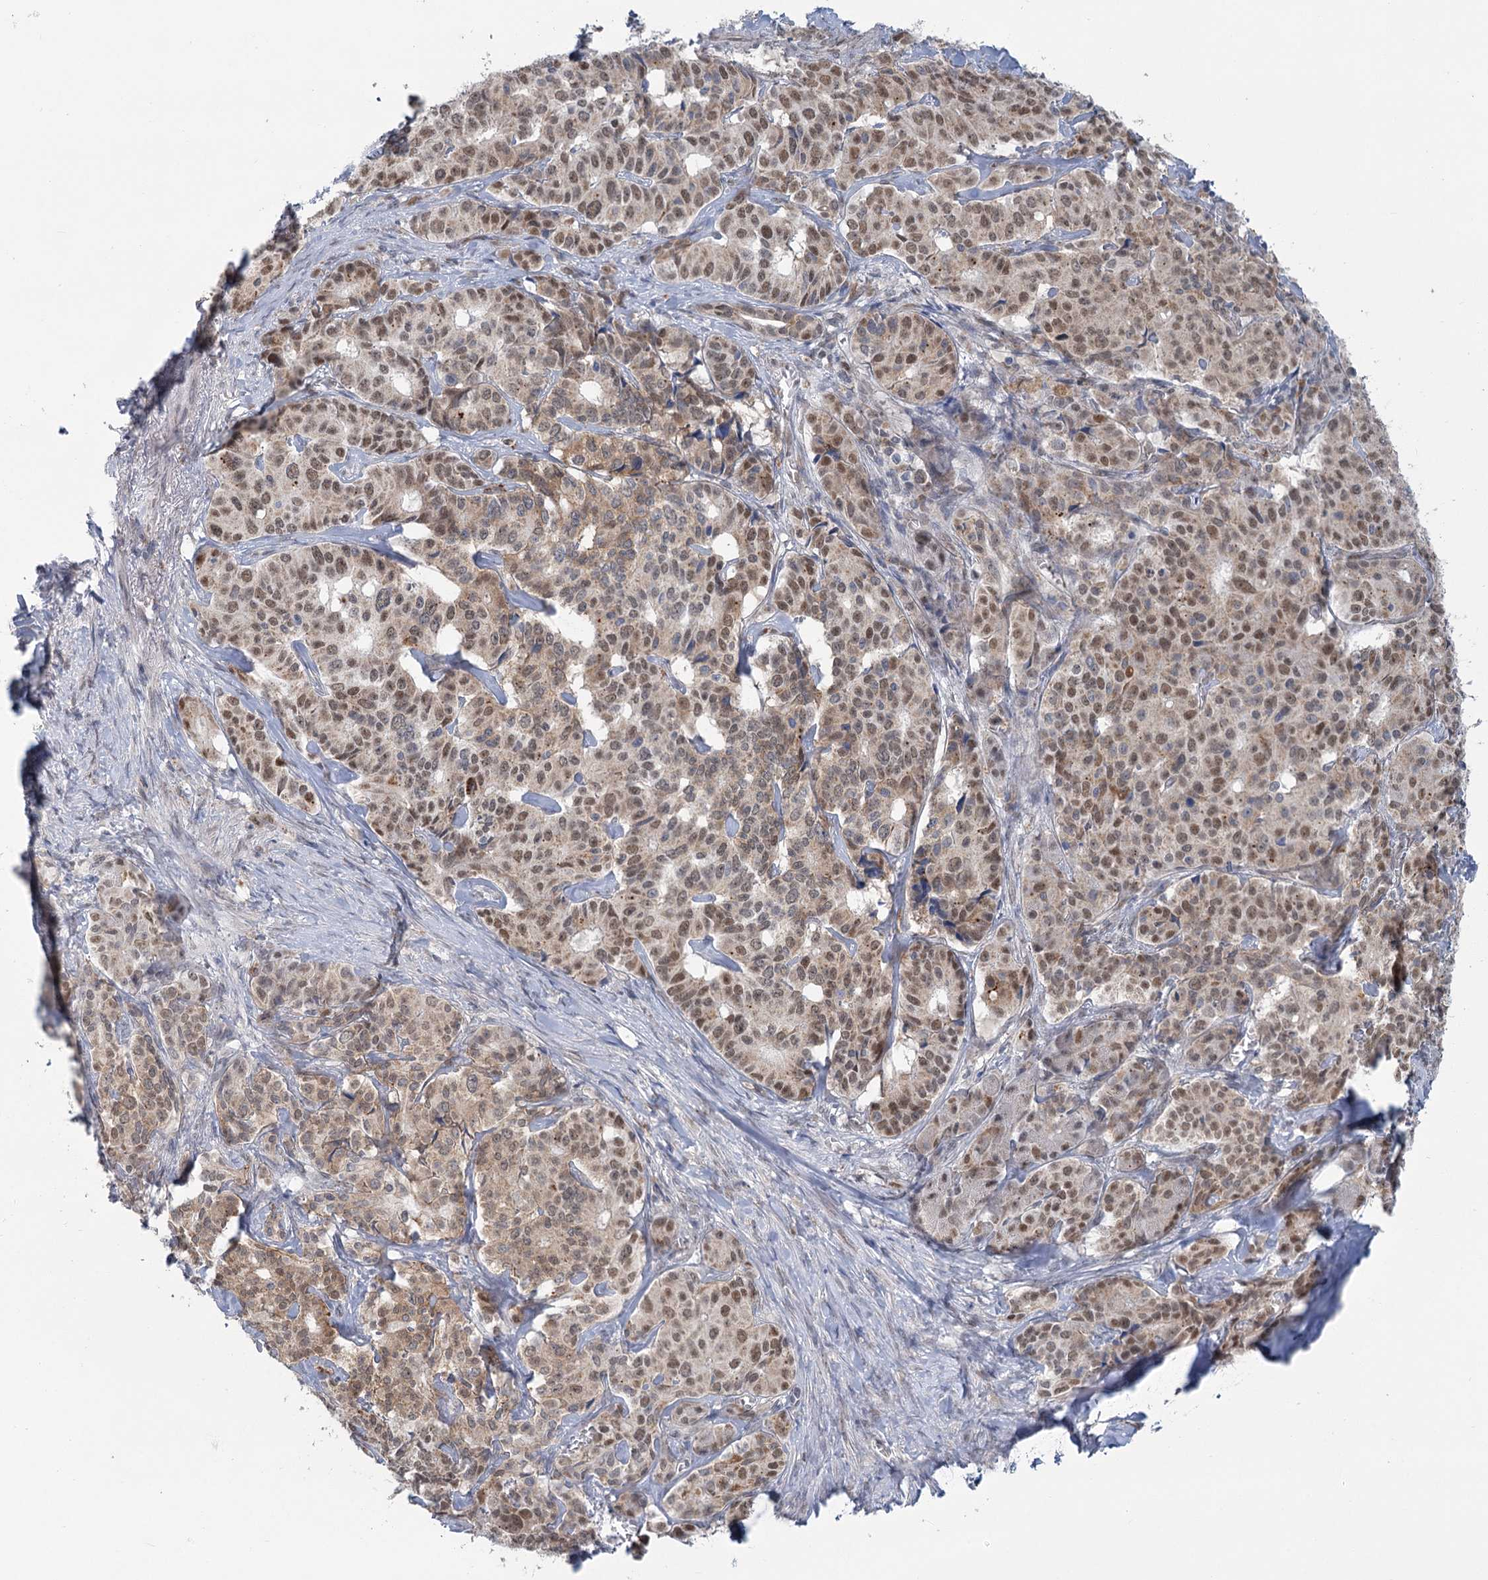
{"staining": {"intensity": "moderate", "quantity": ">75%", "location": "cytoplasmic/membranous,nuclear"}, "tissue": "pancreatic cancer", "cell_type": "Tumor cells", "image_type": "cancer", "snomed": [{"axis": "morphology", "description": "Adenocarcinoma, NOS"}, {"axis": "topography", "description": "Pancreas"}], "caption": "Moderate cytoplasmic/membranous and nuclear expression is present in about >75% of tumor cells in pancreatic cancer.", "gene": "MTG1", "patient": {"sex": "female", "age": 74}}